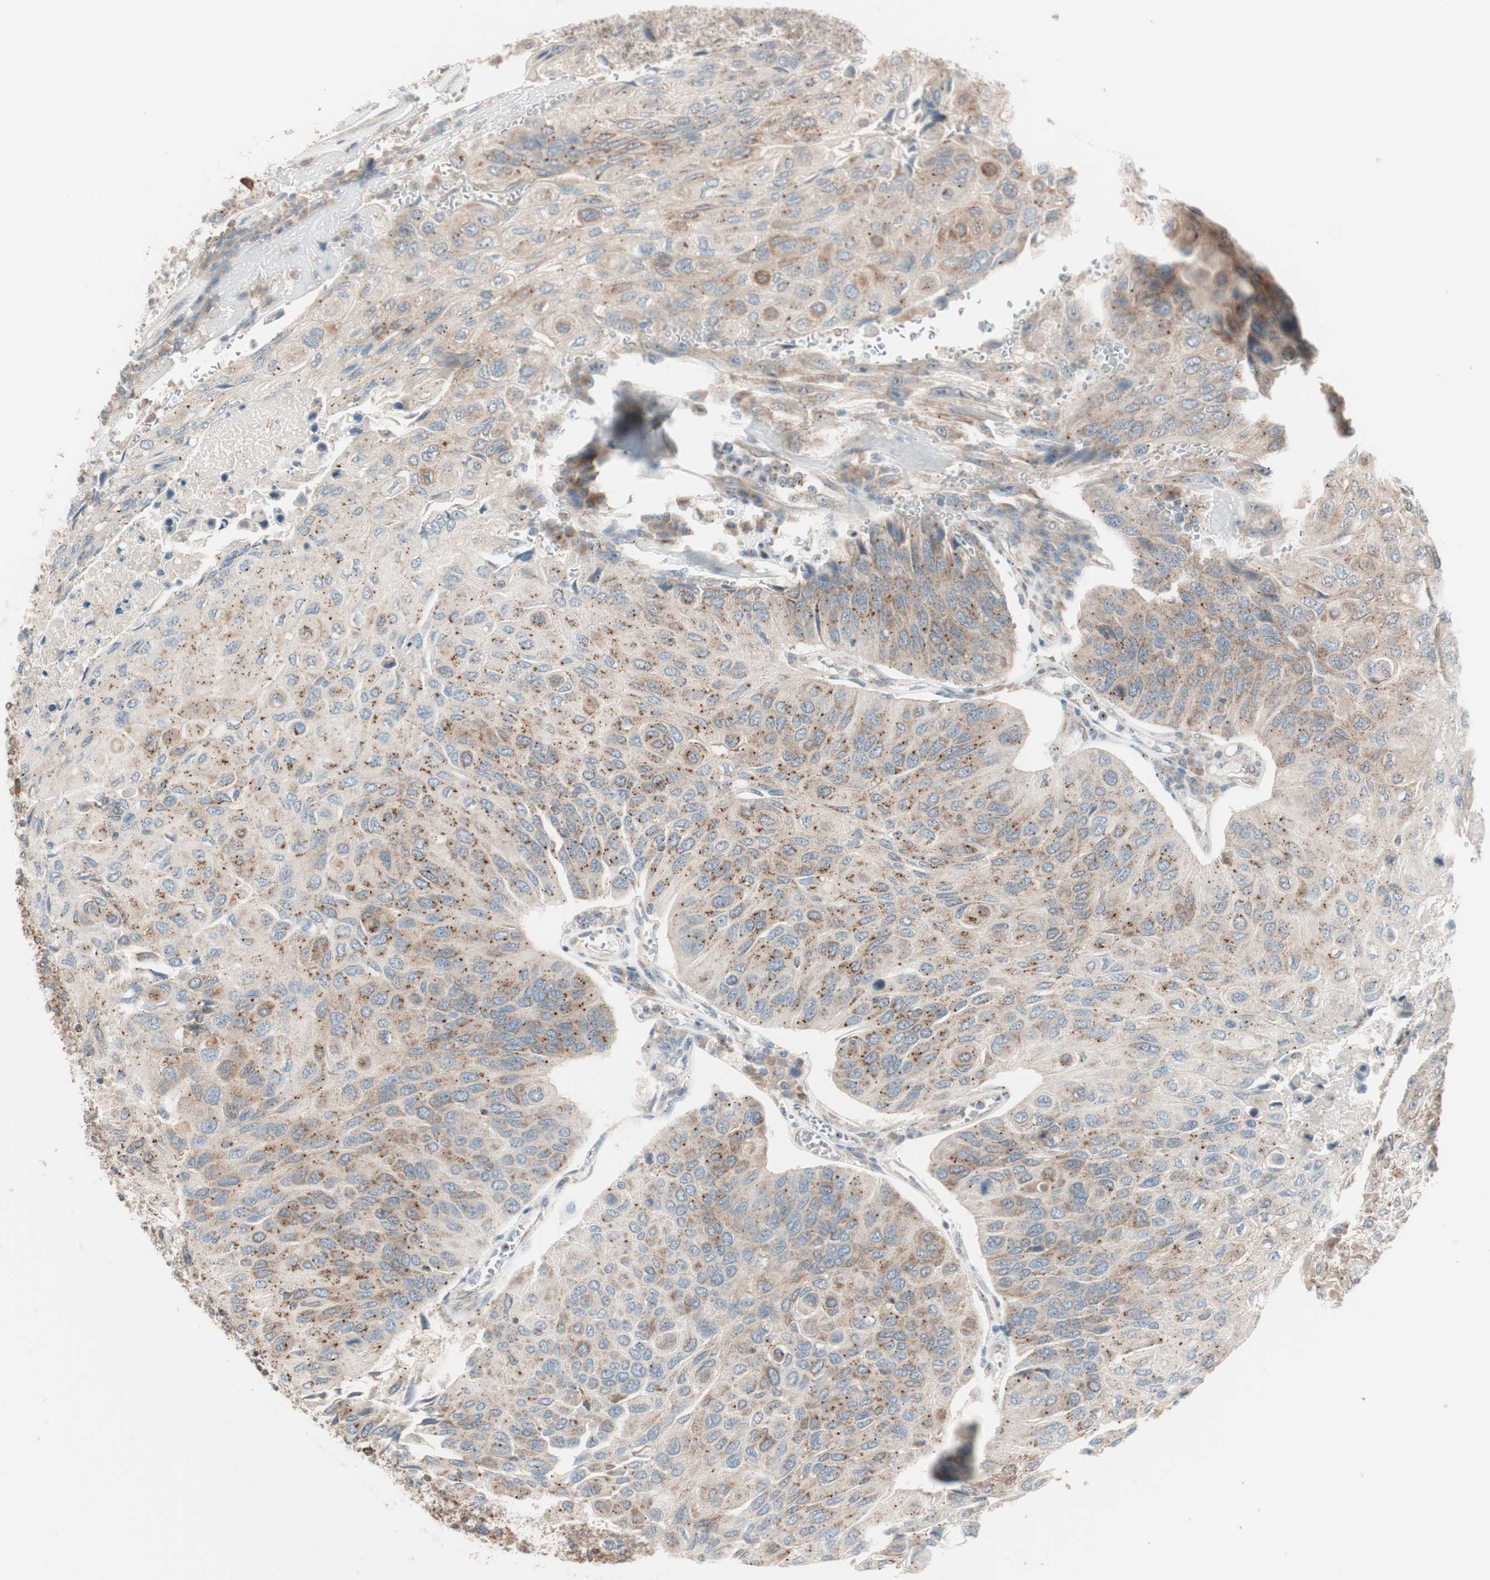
{"staining": {"intensity": "weak", "quantity": ">75%", "location": "cytoplasmic/membranous"}, "tissue": "urothelial cancer", "cell_type": "Tumor cells", "image_type": "cancer", "snomed": [{"axis": "morphology", "description": "Urothelial carcinoma, High grade"}, {"axis": "topography", "description": "Urinary bladder"}], "caption": "This micrograph demonstrates immunohistochemistry staining of urothelial cancer, with low weak cytoplasmic/membranous expression in about >75% of tumor cells.", "gene": "FBXO5", "patient": {"sex": "male", "age": 66}}